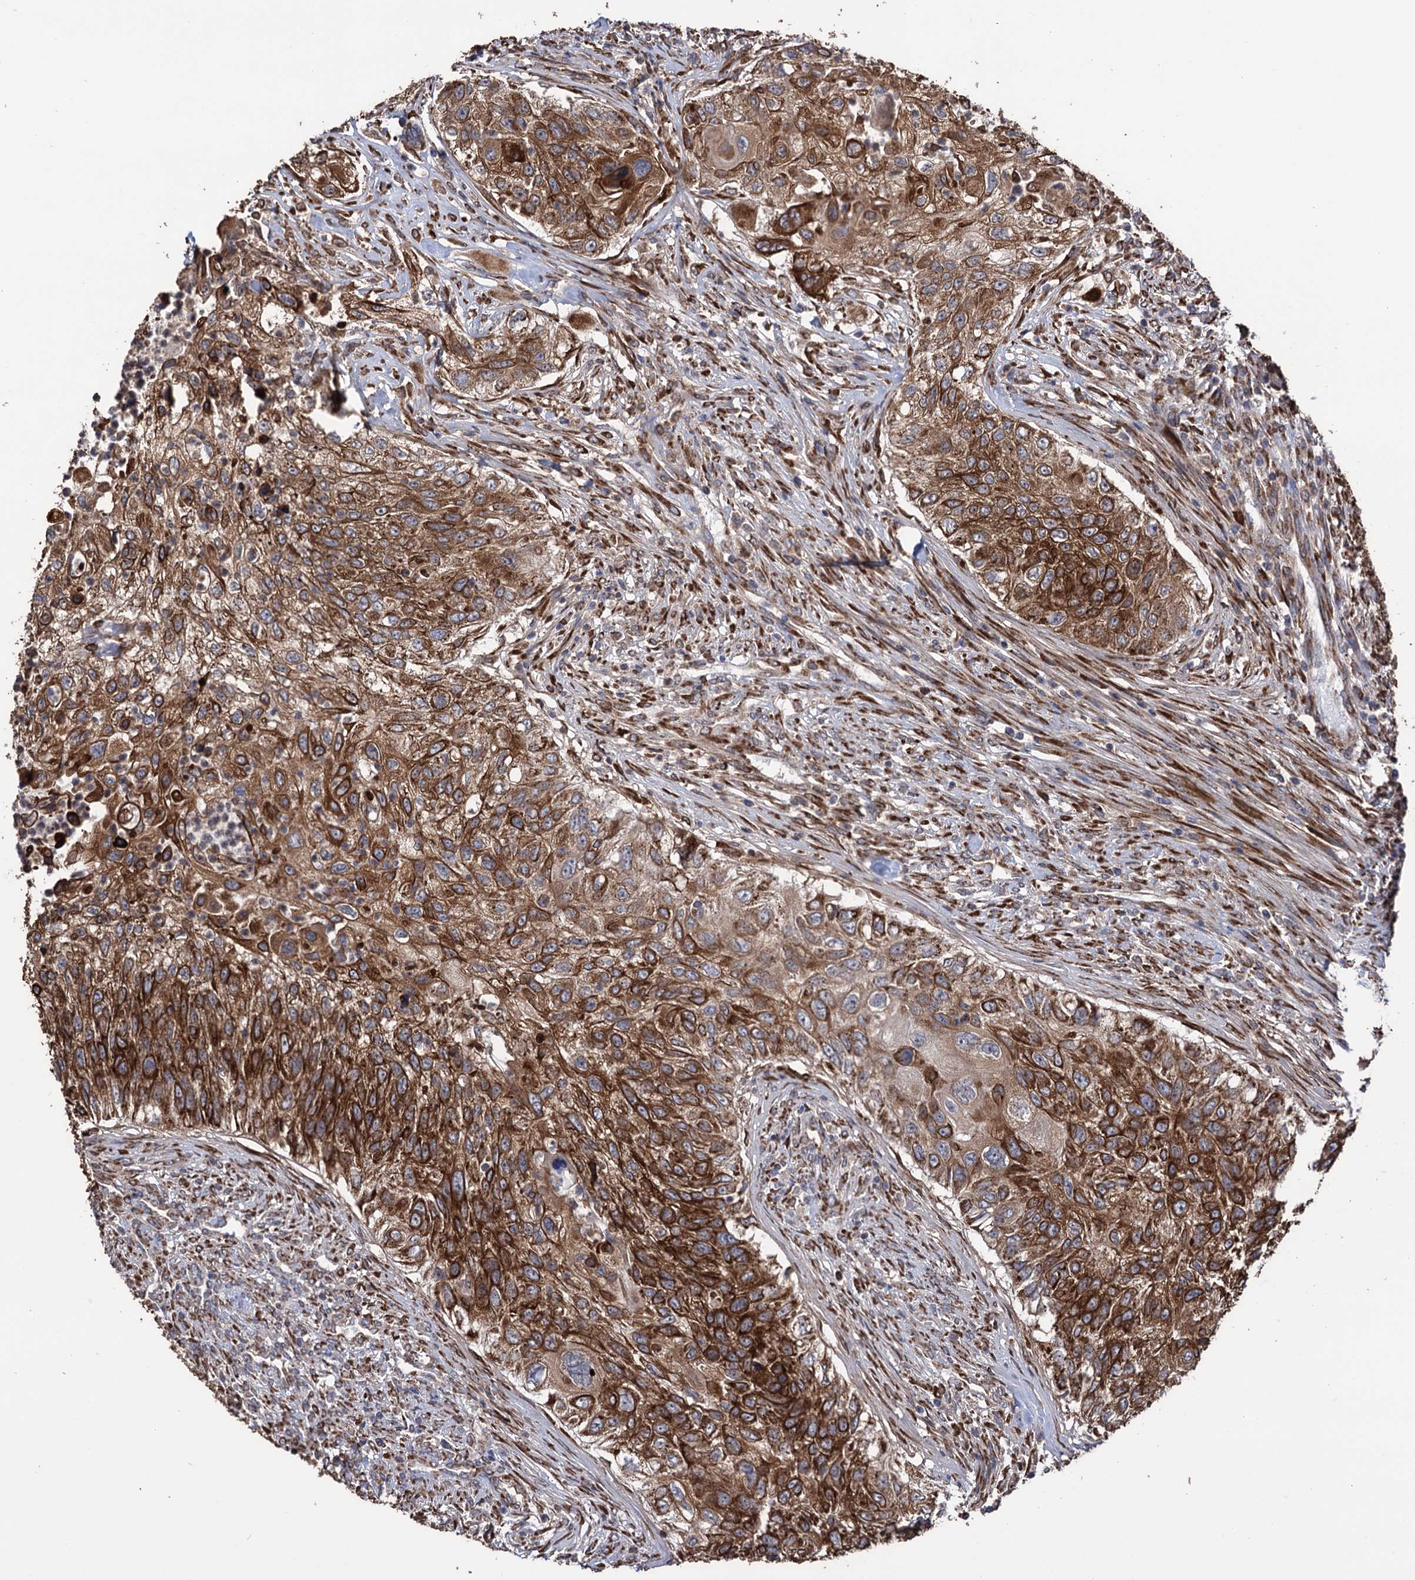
{"staining": {"intensity": "strong", "quantity": ">75%", "location": "cytoplasmic/membranous"}, "tissue": "urothelial cancer", "cell_type": "Tumor cells", "image_type": "cancer", "snomed": [{"axis": "morphology", "description": "Urothelial carcinoma, High grade"}, {"axis": "topography", "description": "Urinary bladder"}], "caption": "High-grade urothelial carcinoma tissue demonstrates strong cytoplasmic/membranous staining in about >75% of tumor cells, visualized by immunohistochemistry.", "gene": "CDAN1", "patient": {"sex": "female", "age": 60}}